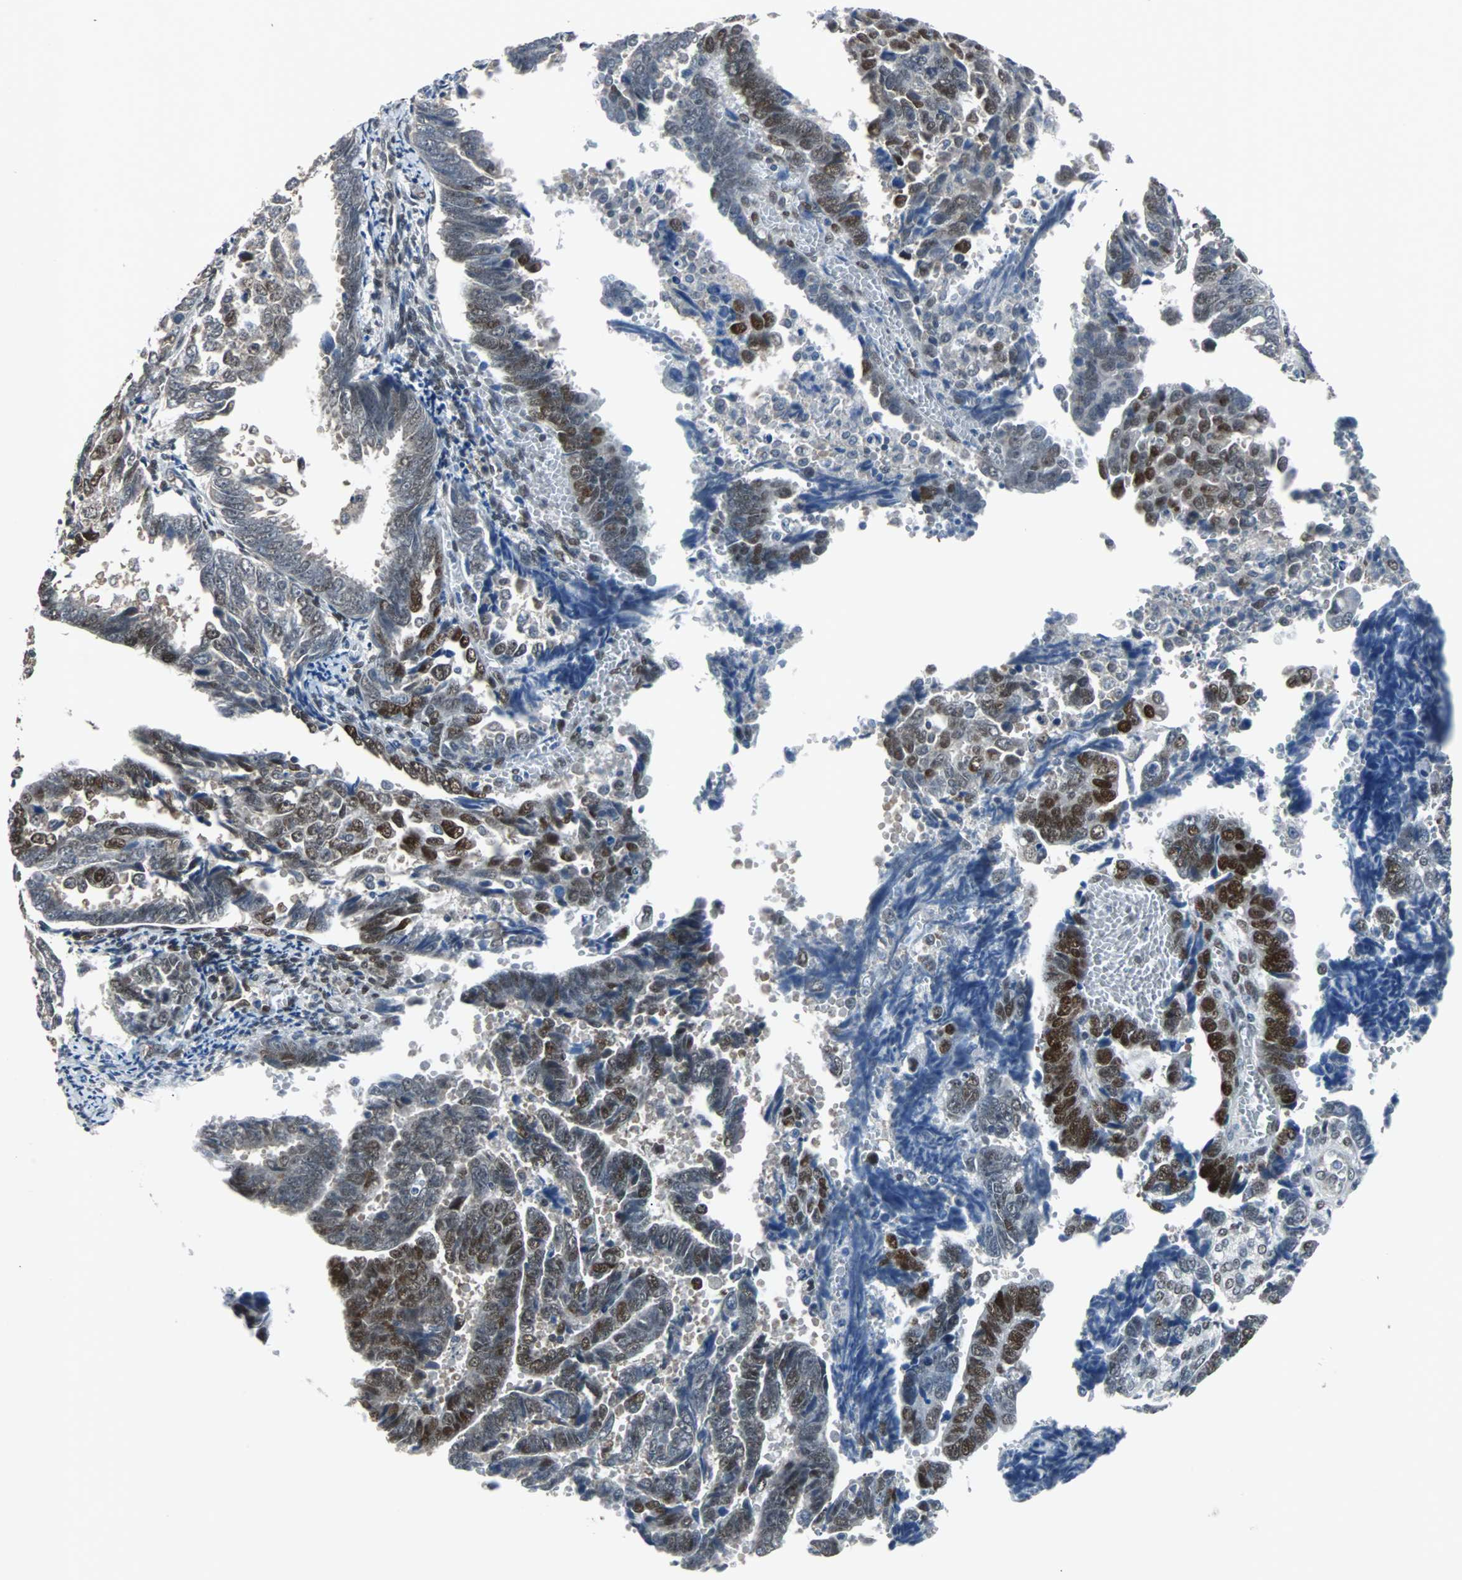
{"staining": {"intensity": "strong", "quantity": "25%-75%", "location": "nuclear"}, "tissue": "endometrial cancer", "cell_type": "Tumor cells", "image_type": "cancer", "snomed": [{"axis": "morphology", "description": "Adenocarcinoma, NOS"}, {"axis": "topography", "description": "Endometrium"}], "caption": "Immunohistochemistry photomicrograph of neoplastic tissue: human endometrial adenocarcinoma stained using immunohistochemistry (IHC) shows high levels of strong protein expression localized specifically in the nuclear of tumor cells, appearing as a nuclear brown color.", "gene": "ZHX2", "patient": {"sex": "female", "age": 75}}